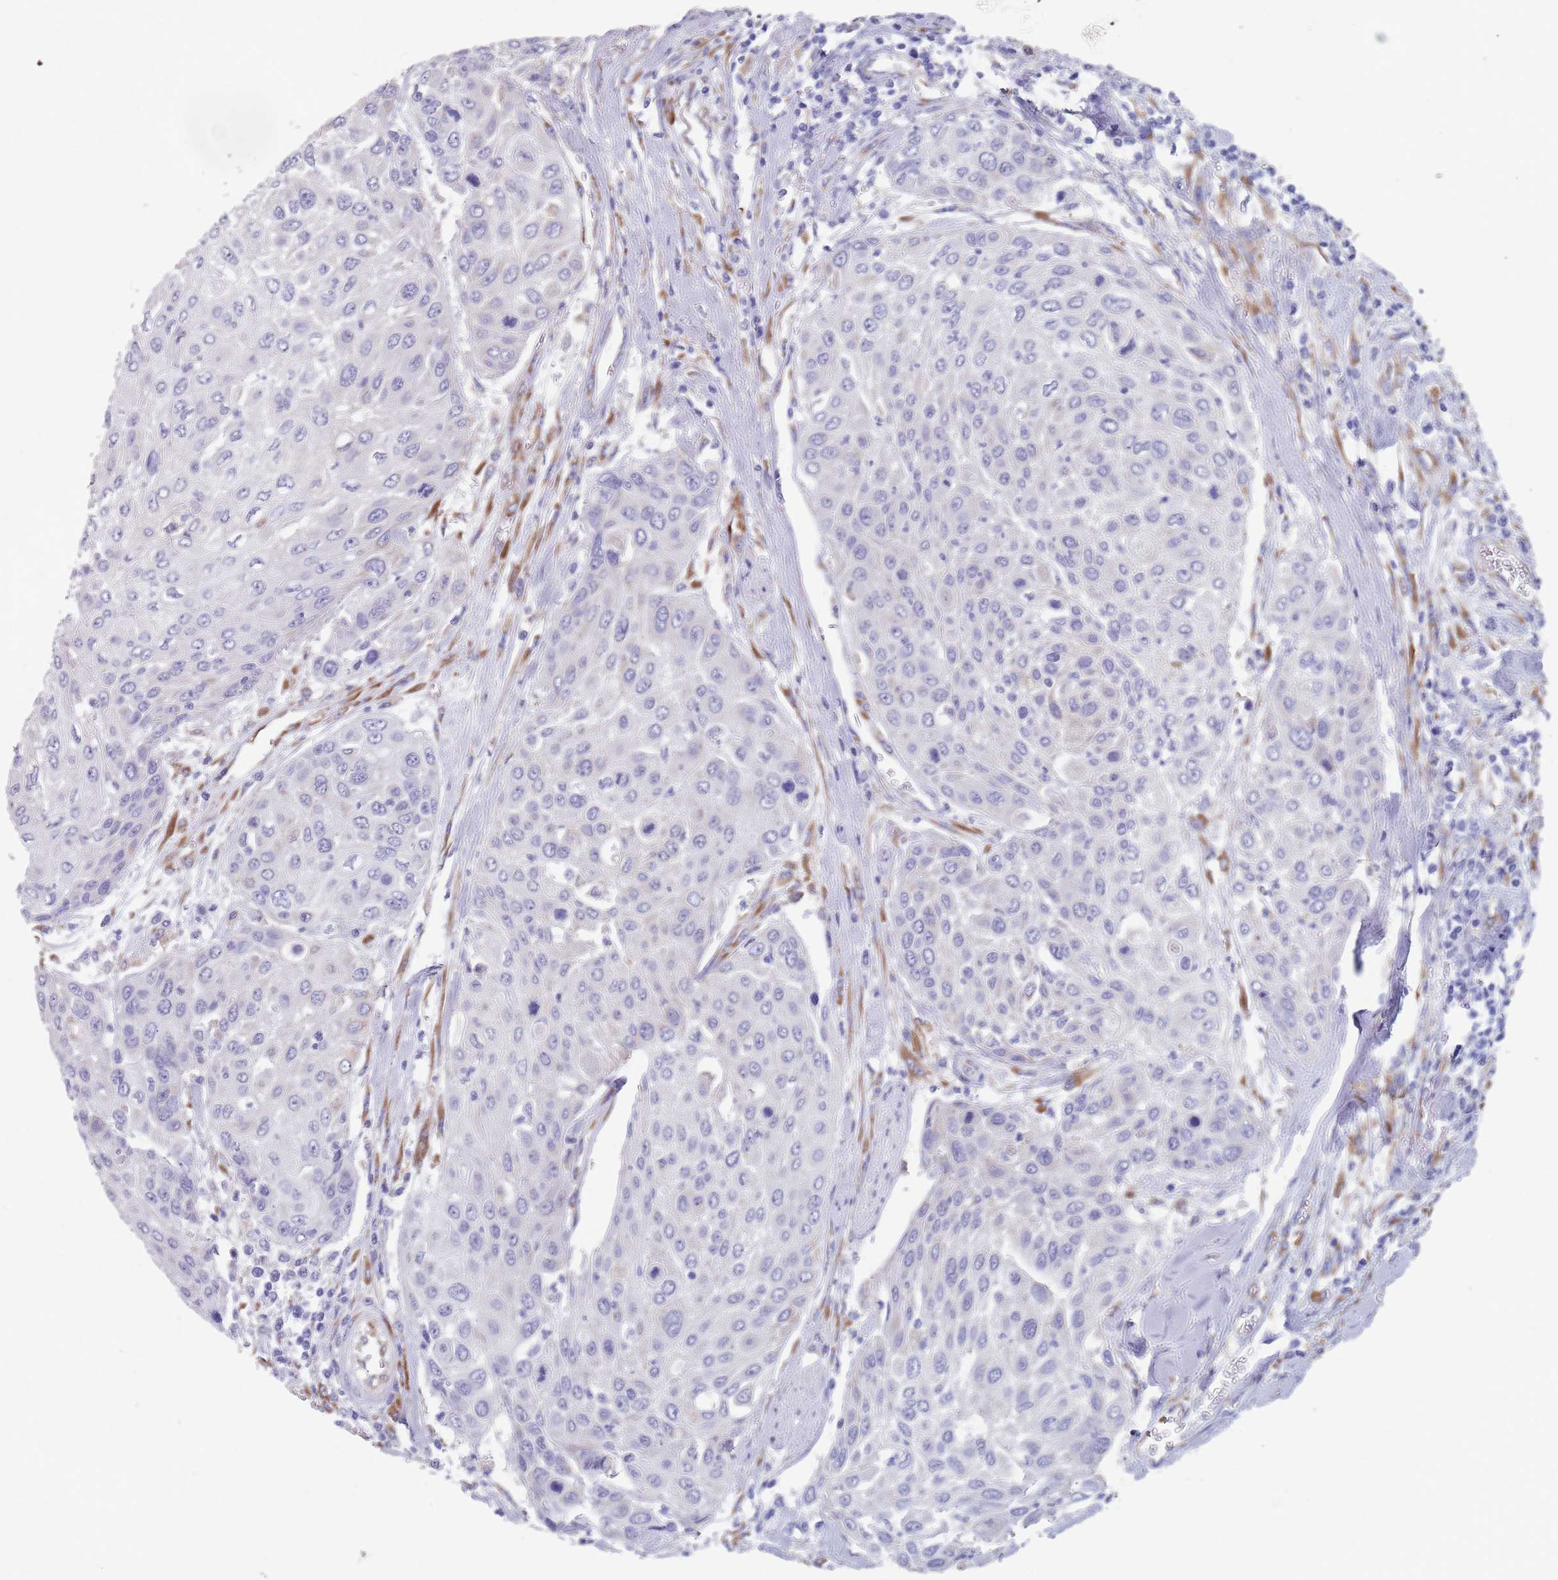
{"staining": {"intensity": "negative", "quantity": "none", "location": "none"}, "tissue": "urothelial cancer", "cell_type": "Tumor cells", "image_type": "cancer", "snomed": [{"axis": "morphology", "description": "Urothelial carcinoma, High grade"}, {"axis": "topography", "description": "Urinary bladder"}], "caption": "A high-resolution image shows IHC staining of high-grade urothelial carcinoma, which demonstrates no significant staining in tumor cells.", "gene": "PLOD1", "patient": {"sex": "female", "age": 79}}